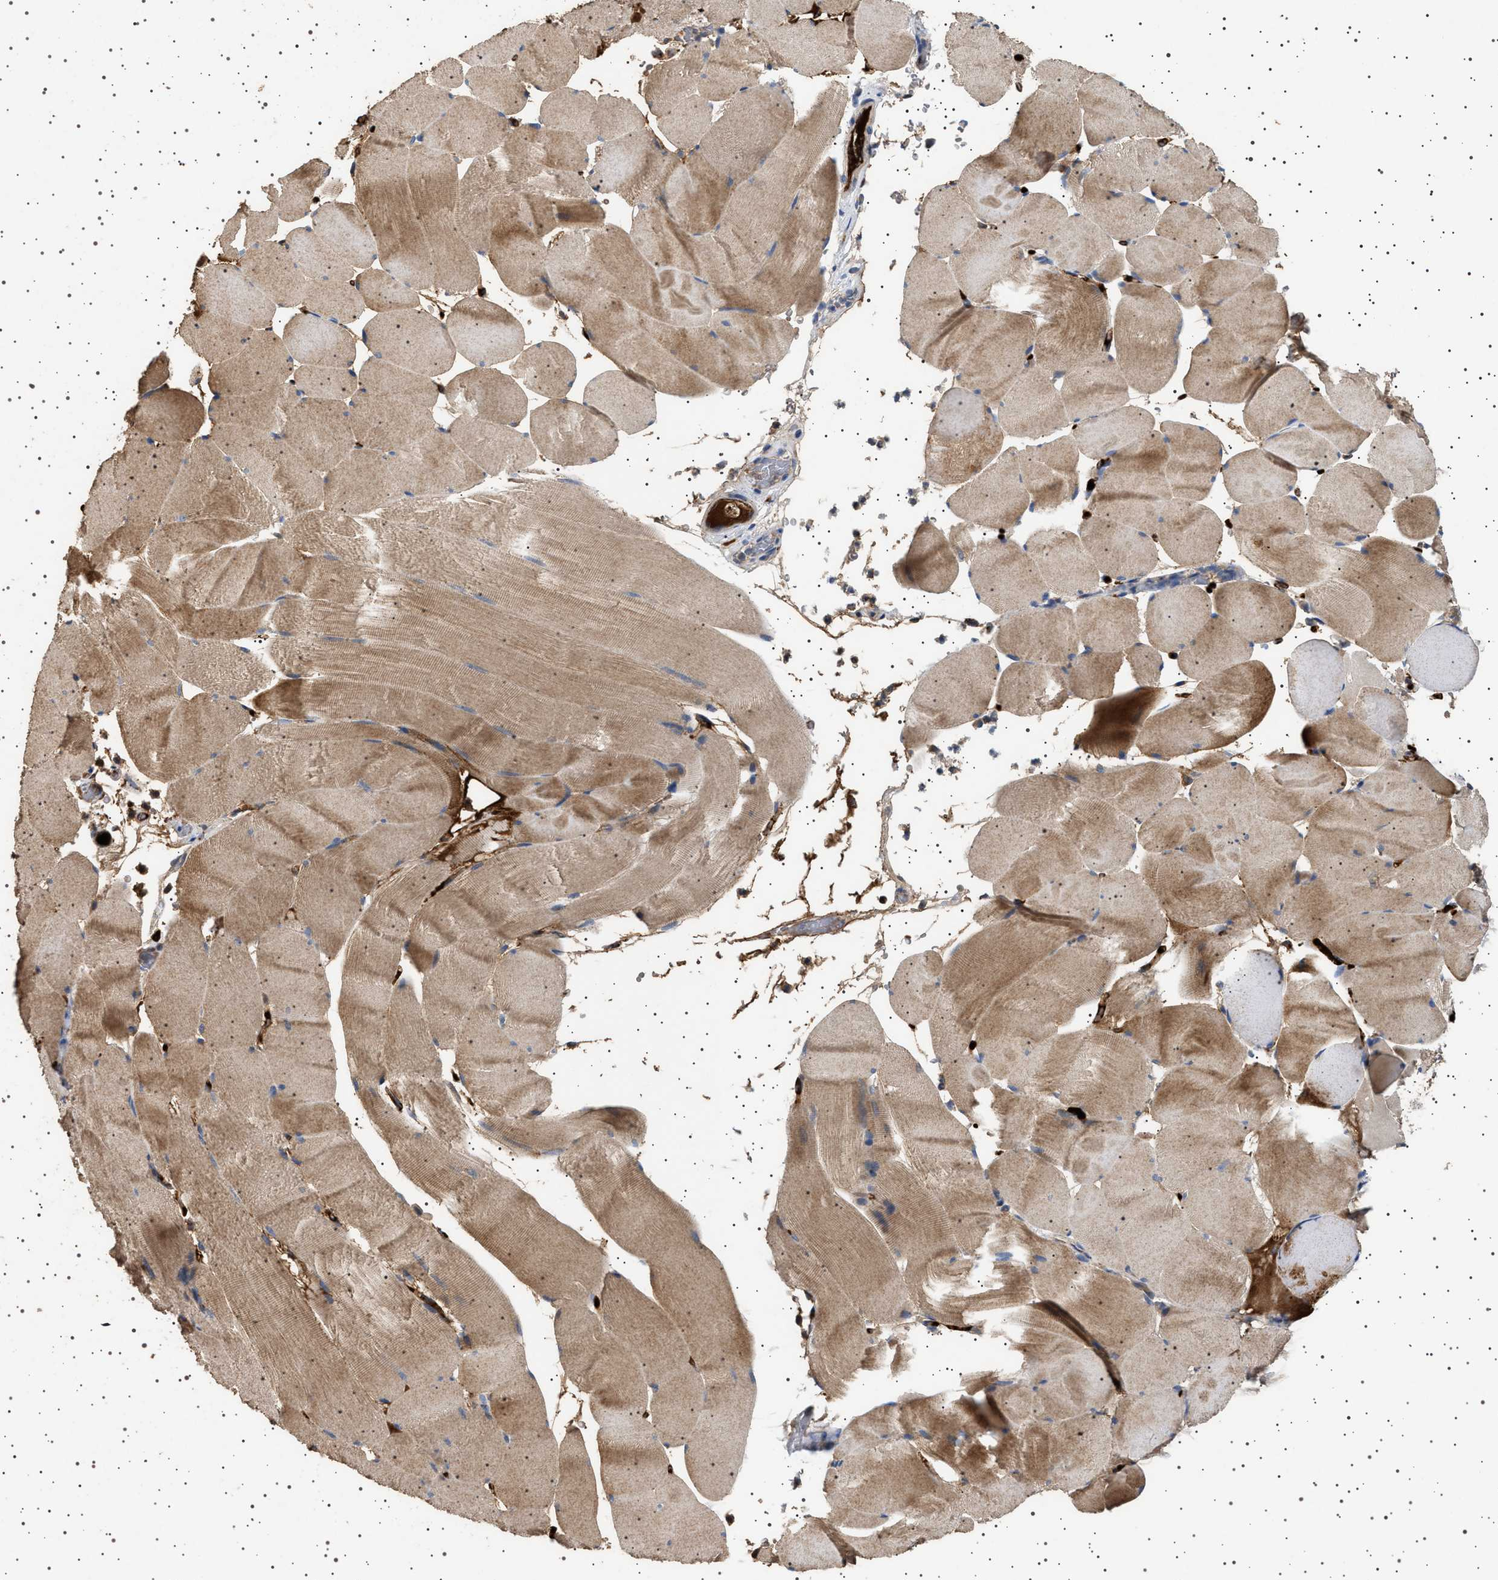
{"staining": {"intensity": "moderate", "quantity": ">75%", "location": "cytoplasmic/membranous"}, "tissue": "skeletal muscle", "cell_type": "Myocytes", "image_type": "normal", "snomed": [{"axis": "morphology", "description": "Normal tissue, NOS"}, {"axis": "topography", "description": "Skeletal muscle"}], "caption": "IHC of normal human skeletal muscle shows medium levels of moderate cytoplasmic/membranous expression in approximately >75% of myocytes. (IHC, brightfield microscopy, high magnification).", "gene": "FICD", "patient": {"sex": "male", "age": 62}}